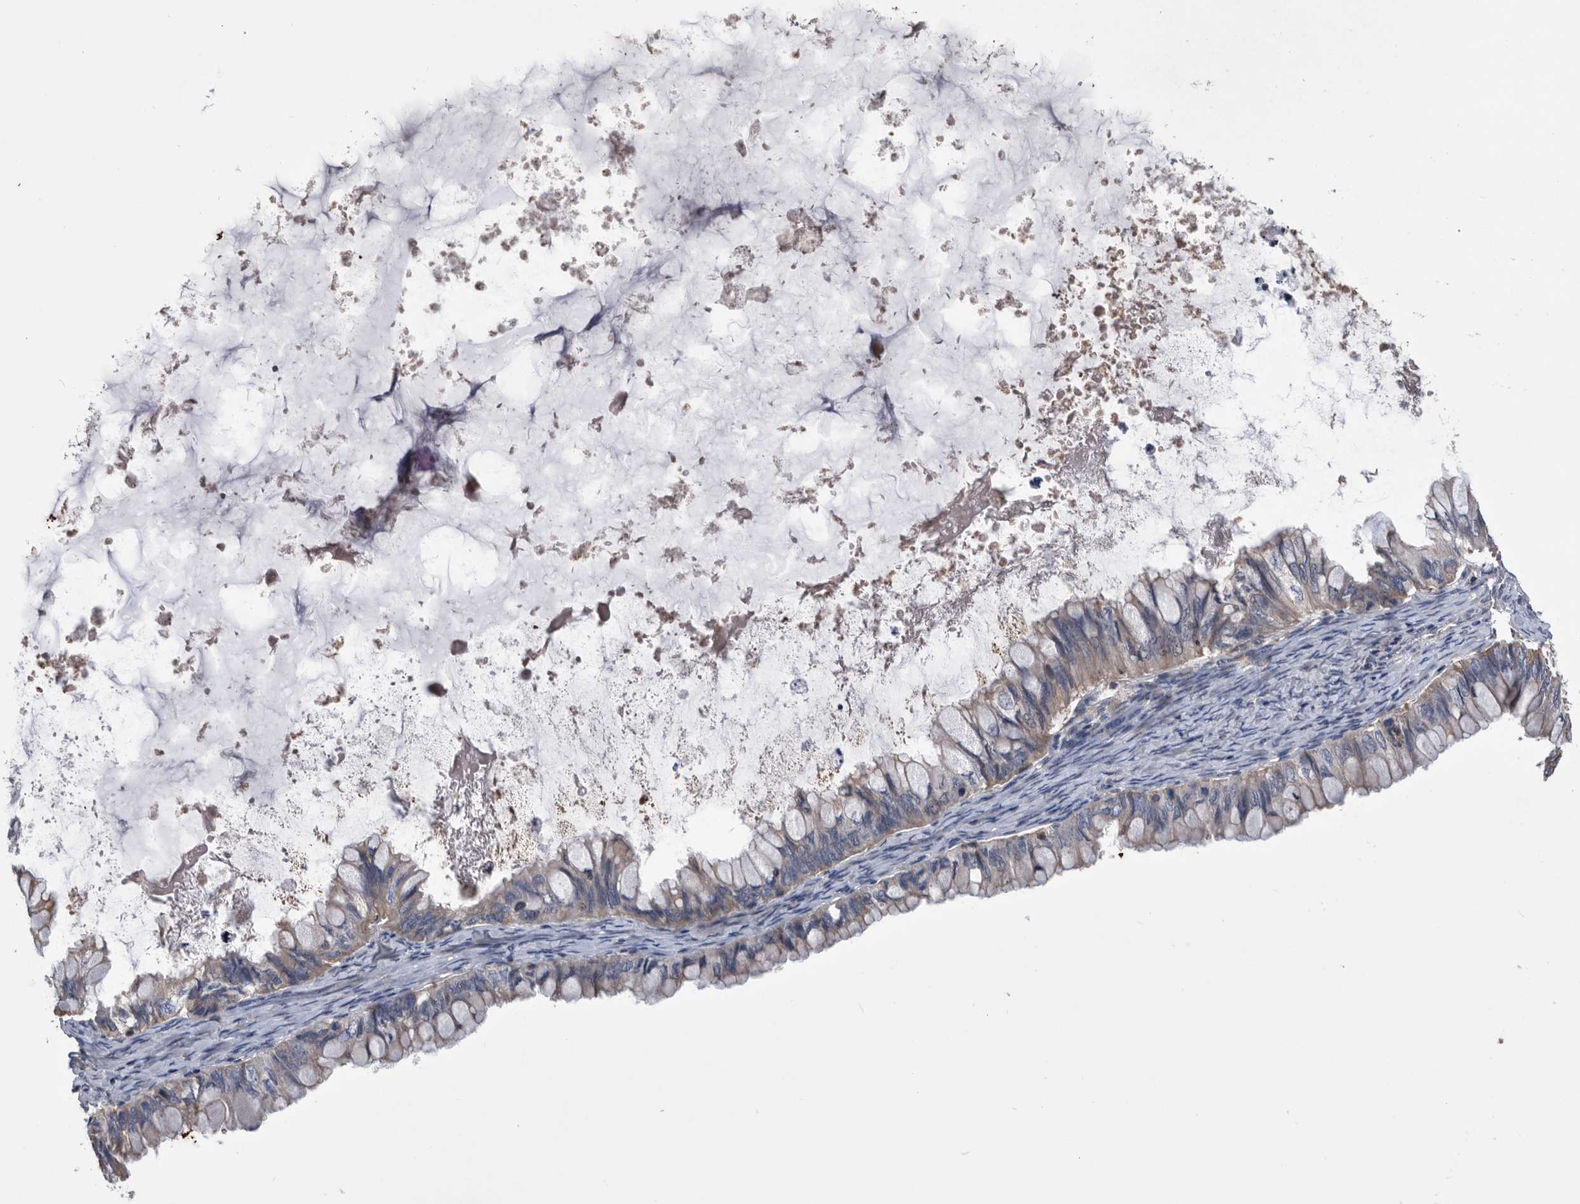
{"staining": {"intensity": "weak", "quantity": "25%-75%", "location": "cytoplasmic/membranous"}, "tissue": "ovarian cancer", "cell_type": "Tumor cells", "image_type": "cancer", "snomed": [{"axis": "morphology", "description": "Cystadenocarcinoma, mucinous, NOS"}, {"axis": "topography", "description": "Ovary"}], "caption": "Approximately 25%-75% of tumor cells in ovarian cancer (mucinous cystadenocarcinoma) display weak cytoplasmic/membranous protein expression as visualized by brown immunohistochemical staining.", "gene": "NRBP1", "patient": {"sex": "female", "age": 80}}